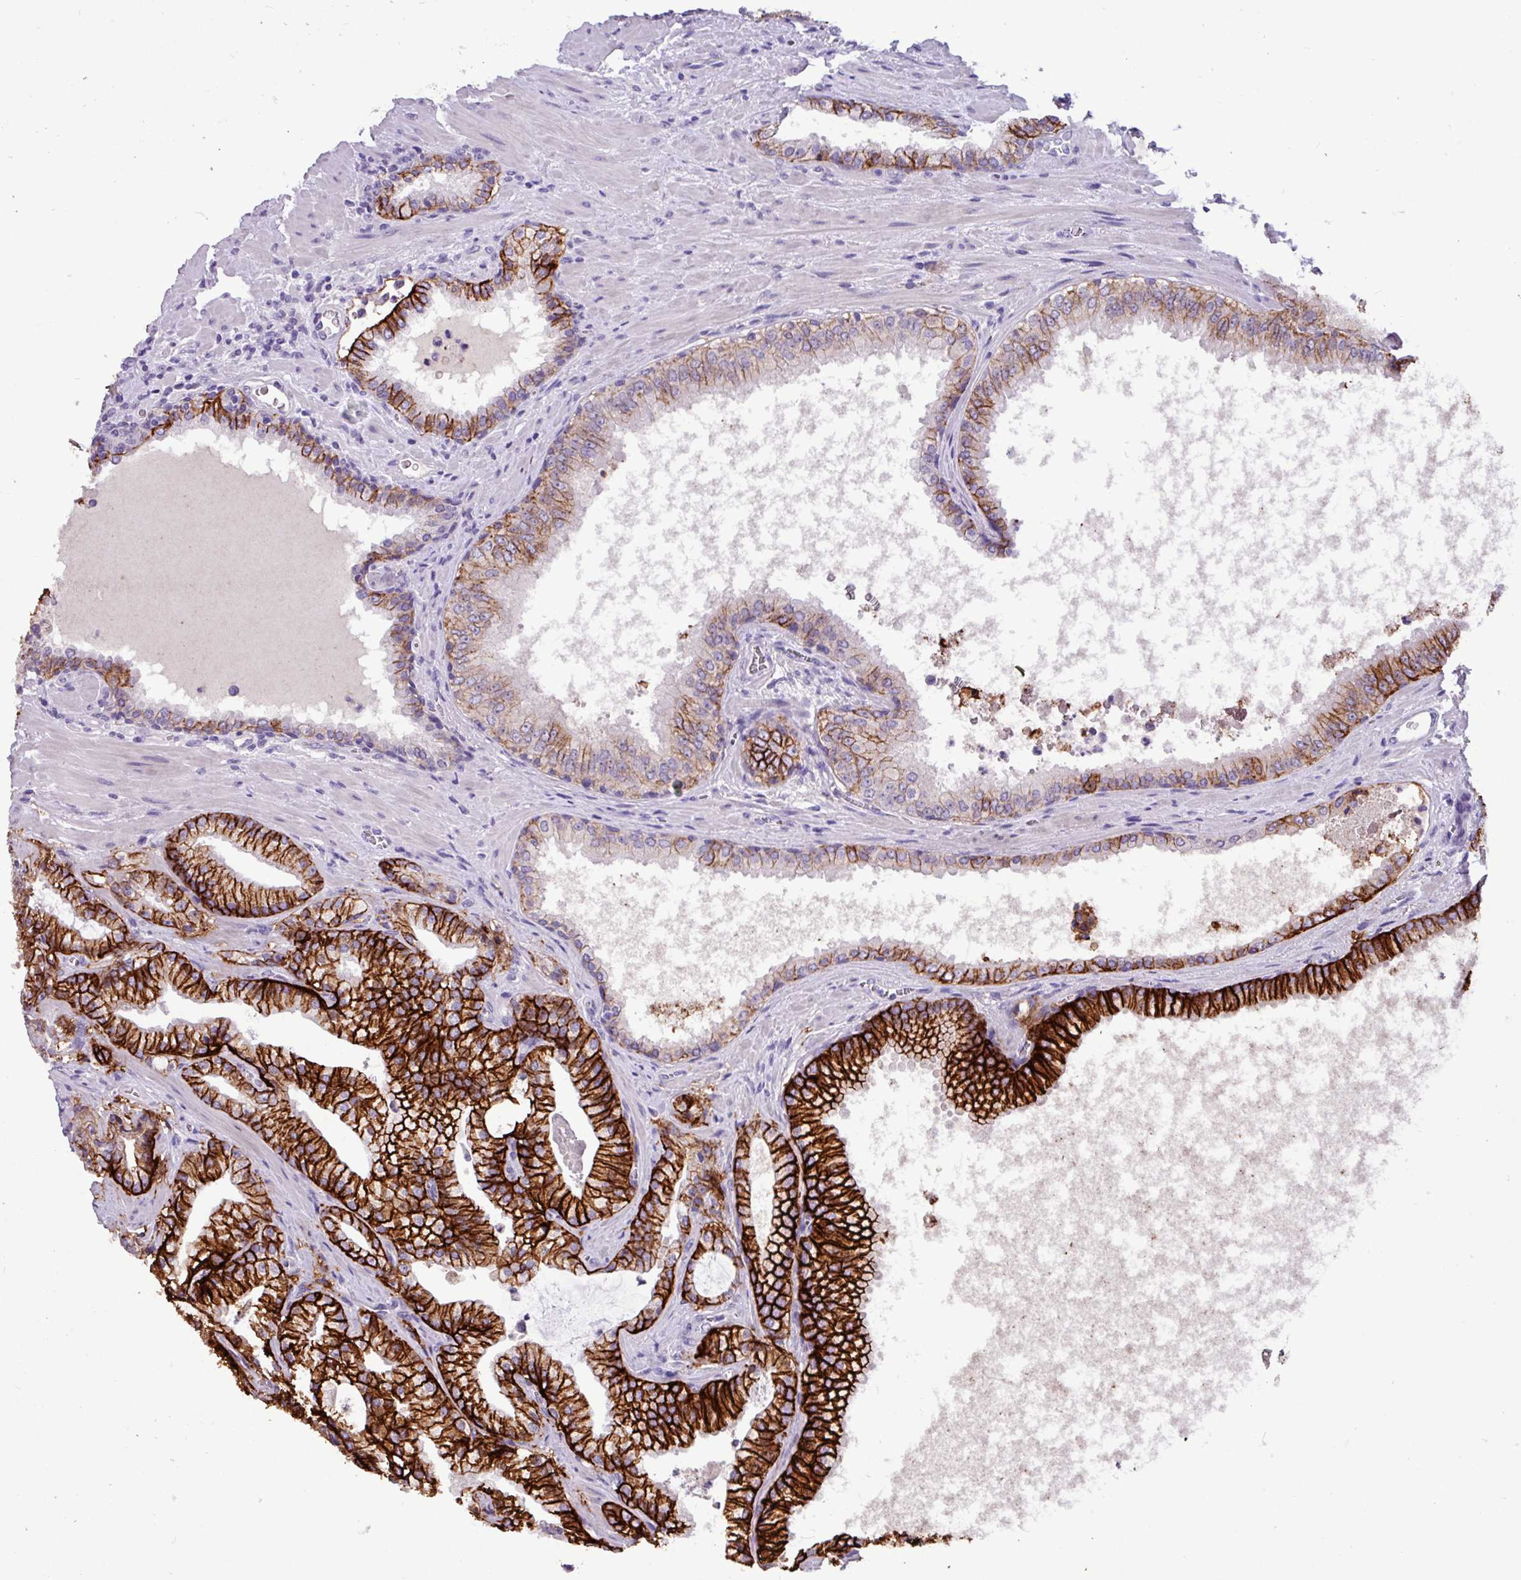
{"staining": {"intensity": "strong", "quantity": ">75%", "location": "cytoplasmic/membranous"}, "tissue": "prostate cancer", "cell_type": "Tumor cells", "image_type": "cancer", "snomed": [{"axis": "morphology", "description": "Adenocarcinoma, High grade"}, {"axis": "topography", "description": "Prostate"}], "caption": "Protein analysis of adenocarcinoma (high-grade) (prostate) tissue demonstrates strong cytoplasmic/membranous staining in about >75% of tumor cells.", "gene": "EPCAM", "patient": {"sex": "male", "age": 68}}